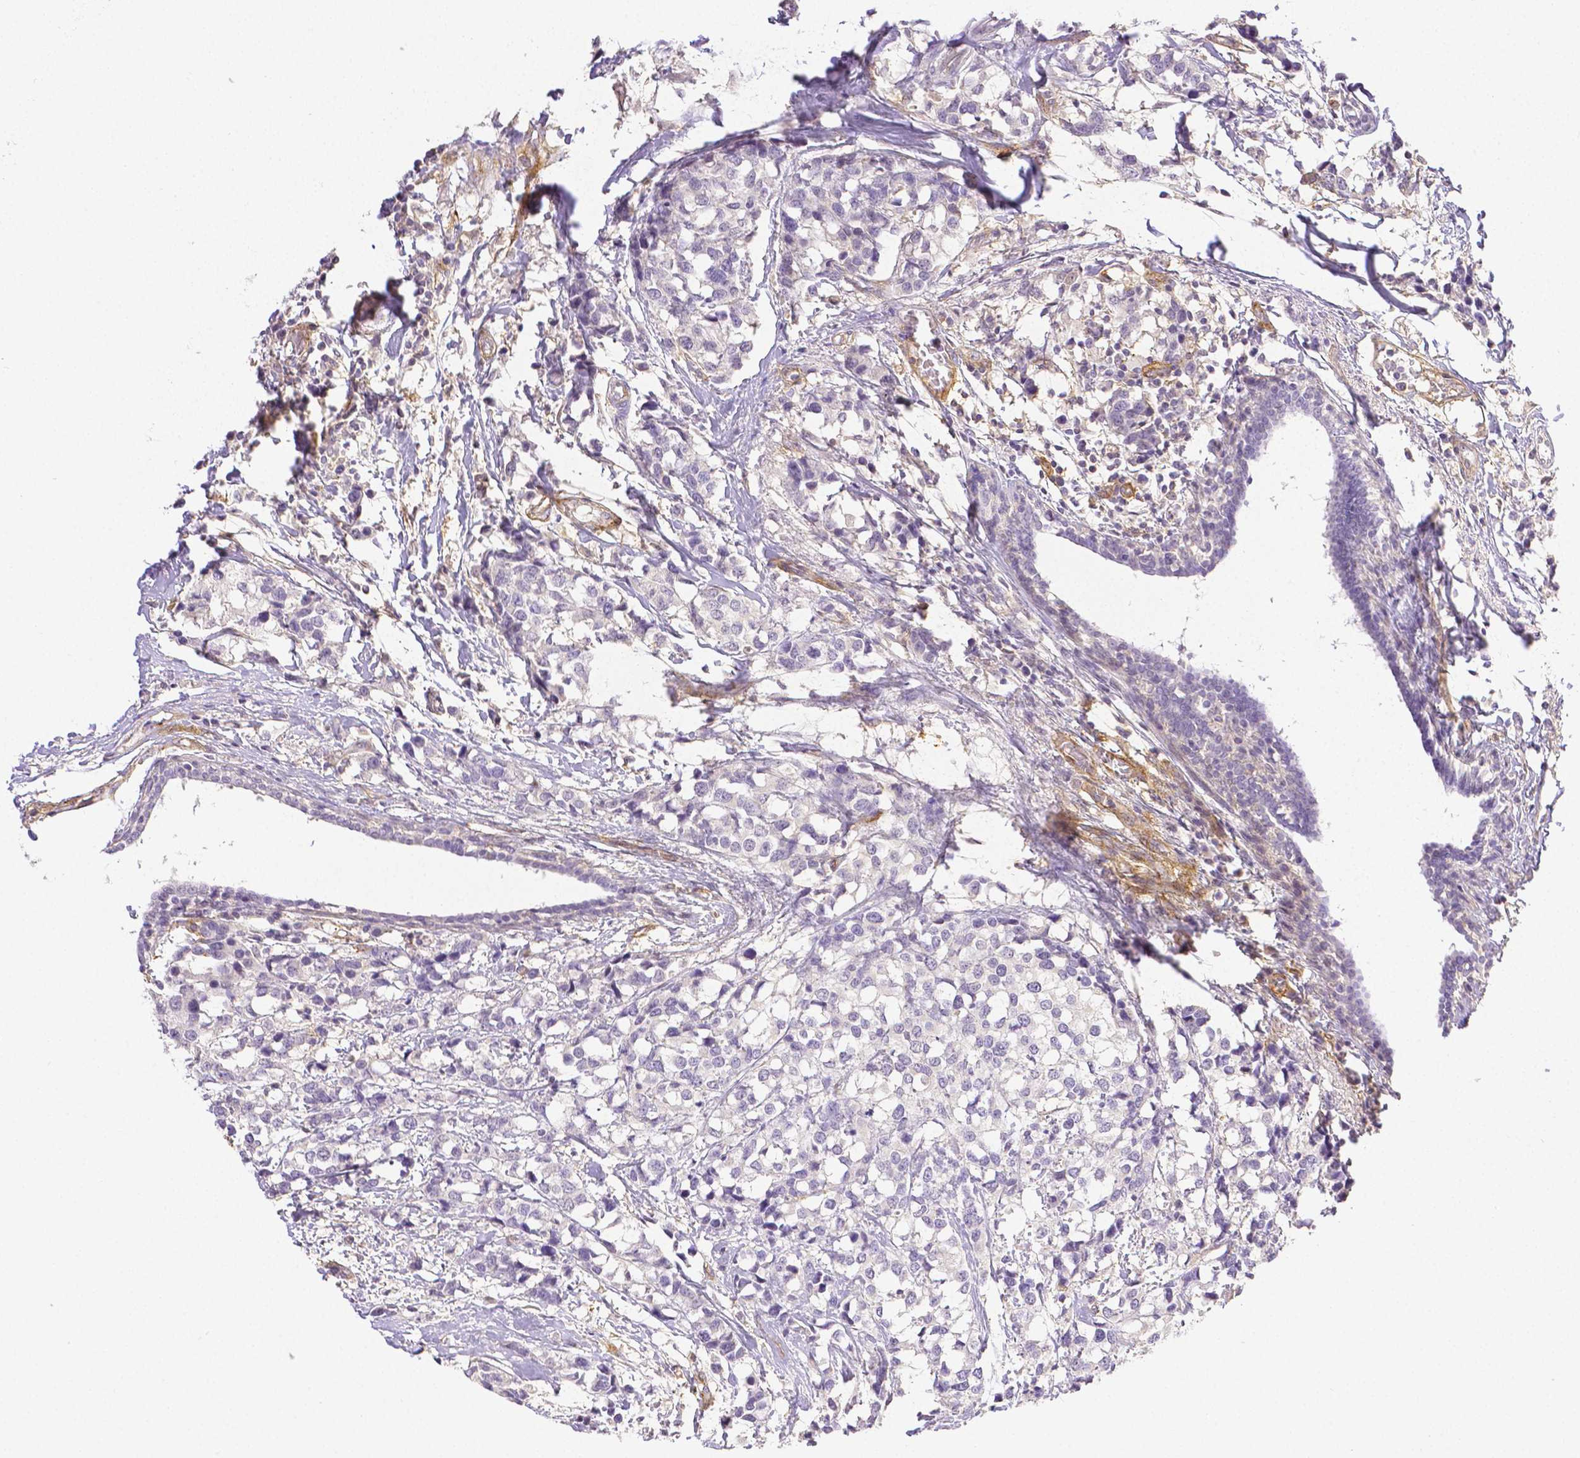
{"staining": {"intensity": "negative", "quantity": "none", "location": "none"}, "tissue": "breast cancer", "cell_type": "Tumor cells", "image_type": "cancer", "snomed": [{"axis": "morphology", "description": "Lobular carcinoma"}, {"axis": "topography", "description": "Breast"}], "caption": "Tumor cells show no significant staining in breast lobular carcinoma.", "gene": "THY1", "patient": {"sex": "female", "age": 59}}